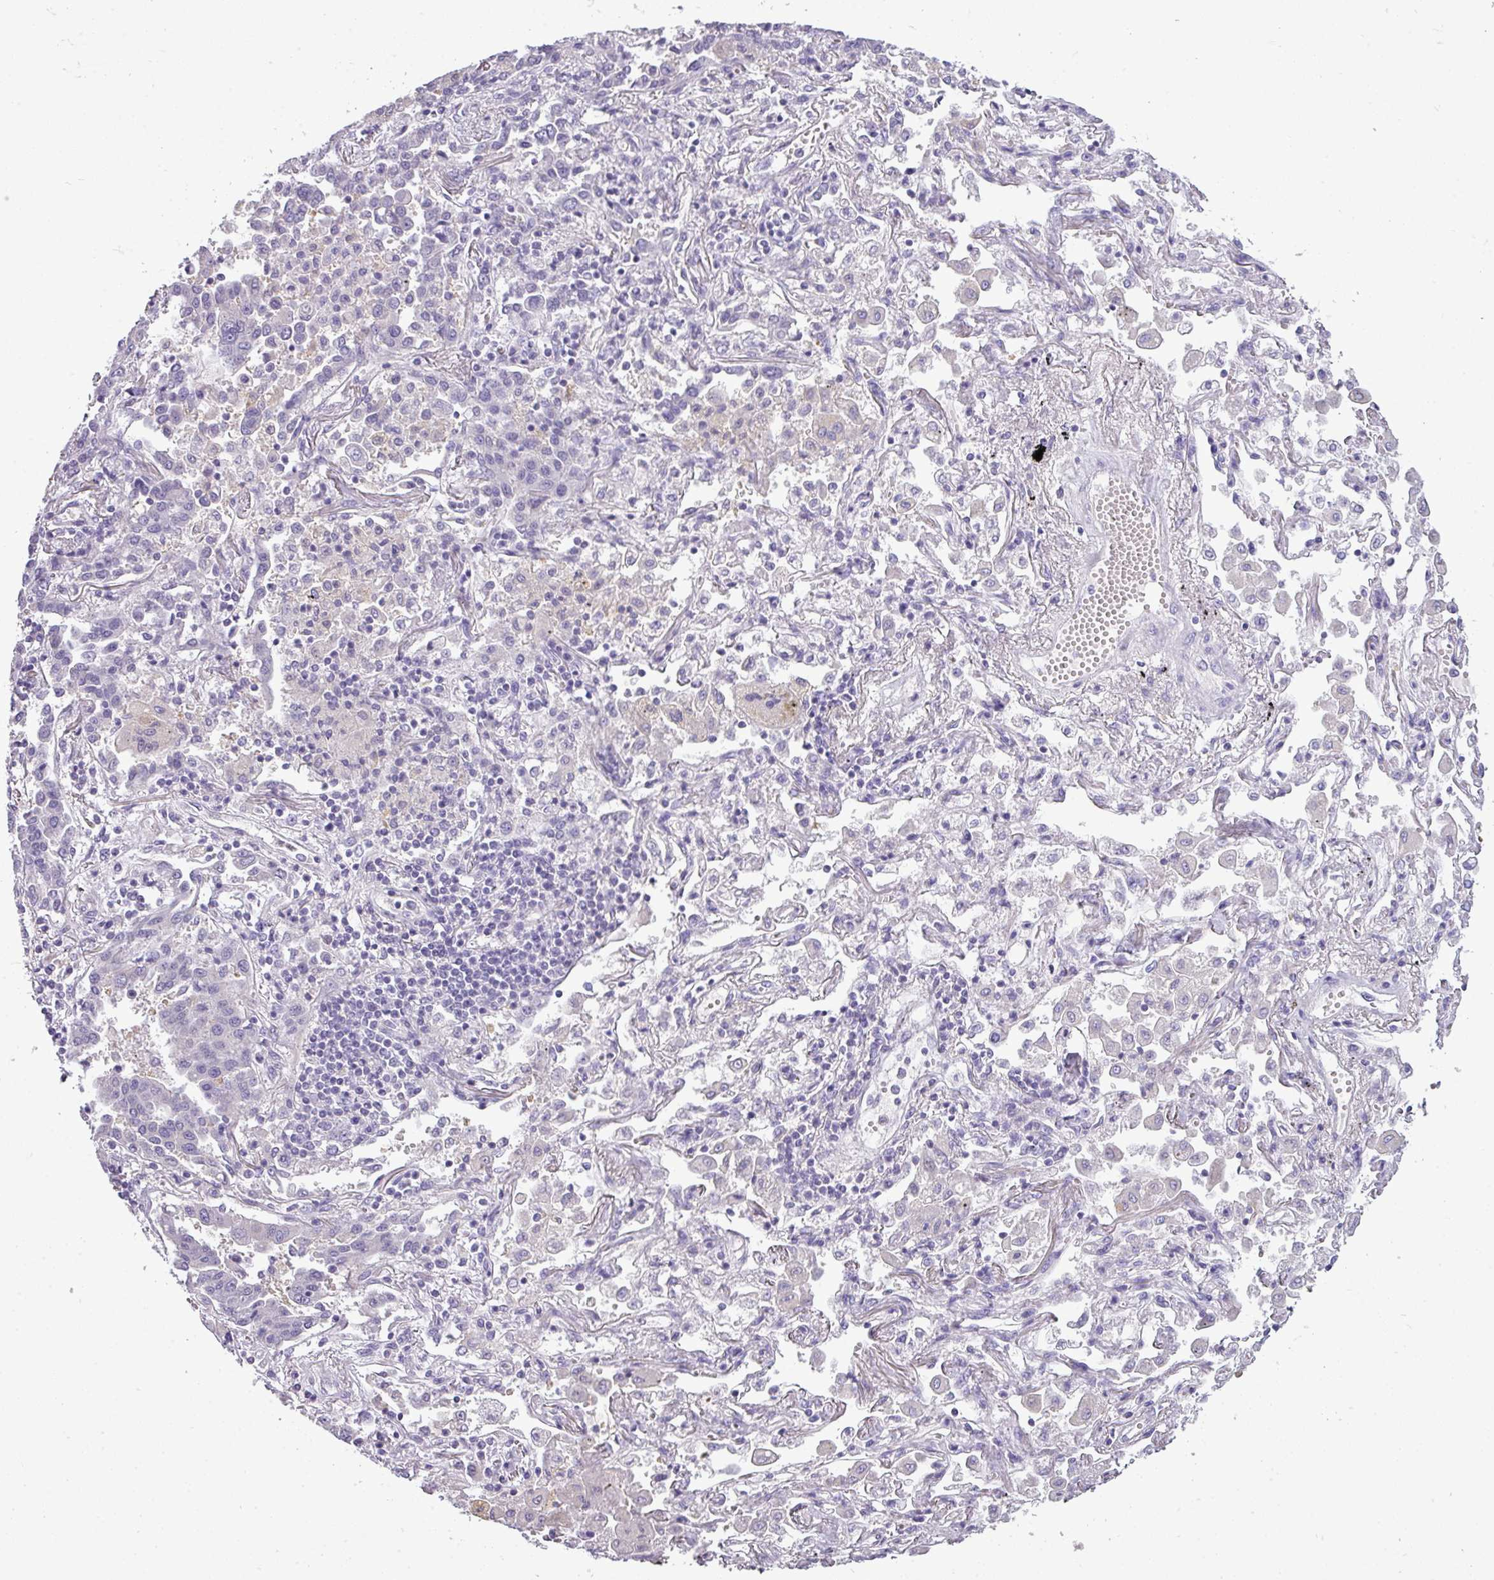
{"staining": {"intensity": "negative", "quantity": "none", "location": "none"}, "tissue": "lung cancer", "cell_type": "Tumor cells", "image_type": "cancer", "snomed": [{"axis": "morphology", "description": "Adenocarcinoma, NOS"}, {"axis": "topography", "description": "Lung"}], "caption": "Immunohistochemistry histopathology image of lung adenocarcinoma stained for a protein (brown), which reveals no expression in tumor cells.", "gene": "DNAAF9", "patient": {"sex": "male", "age": 67}}